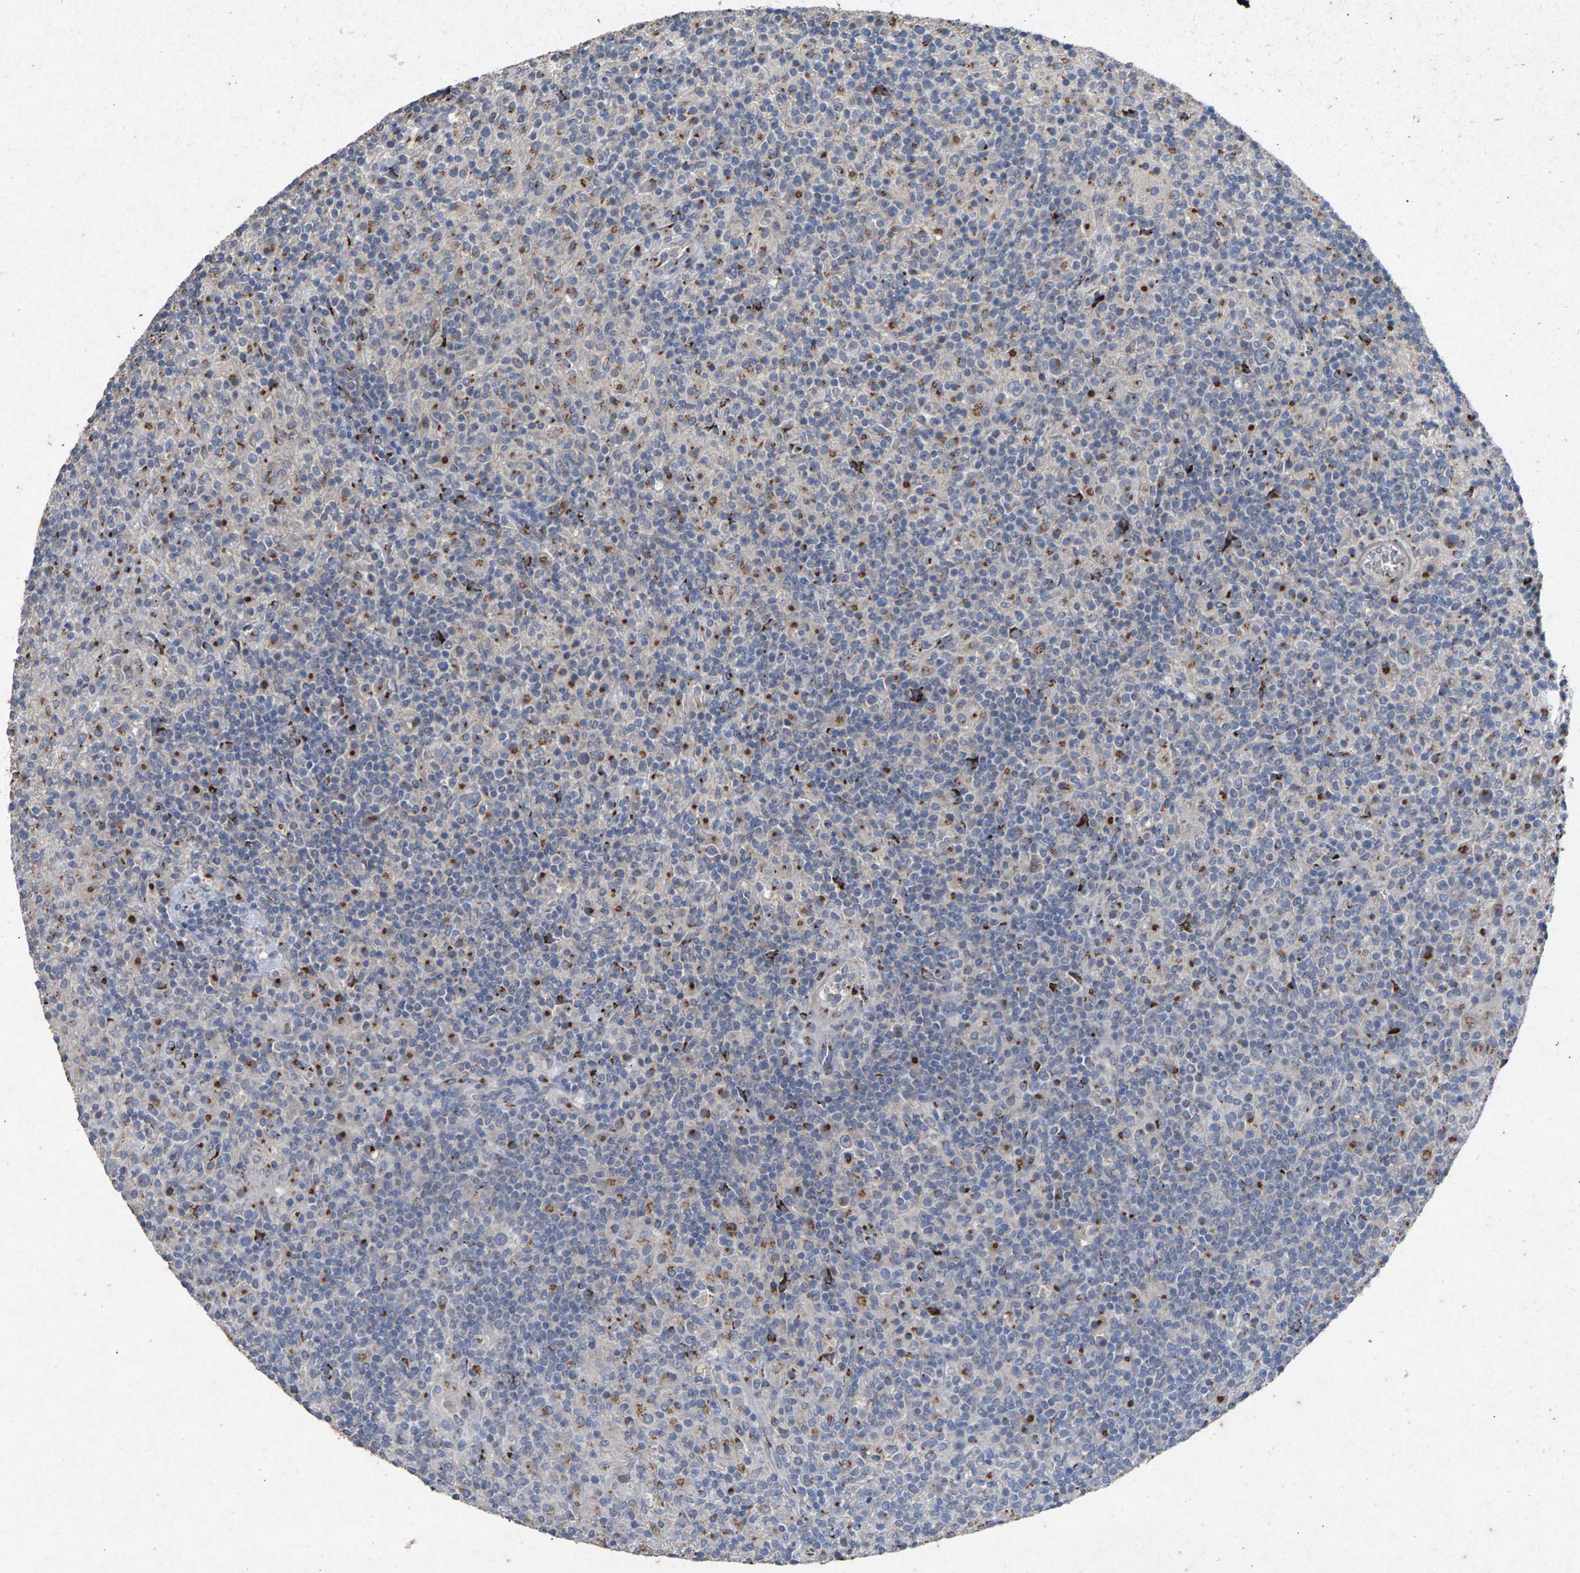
{"staining": {"intensity": "strong", "quantity": "25%-75%", "location": "cytoplasmic/membranous"}, "tissue": "lymphoma", "cell_type": "Tumor cells", "image_type": "cancer", "snomed": [{"axis": "morphology", "description": "Hodgkin's disease, NOS"}, {"axis": "topography", "description": "Lymph node"}], "caption": "Hodgkin's disease stained with a brown dye shows strong cytoplasmic/membranous positive positivity in approximately 25%-75% of tumor cells.", "gene": "MAN2A1", "patient": {"sex": "male", "age": 70}}